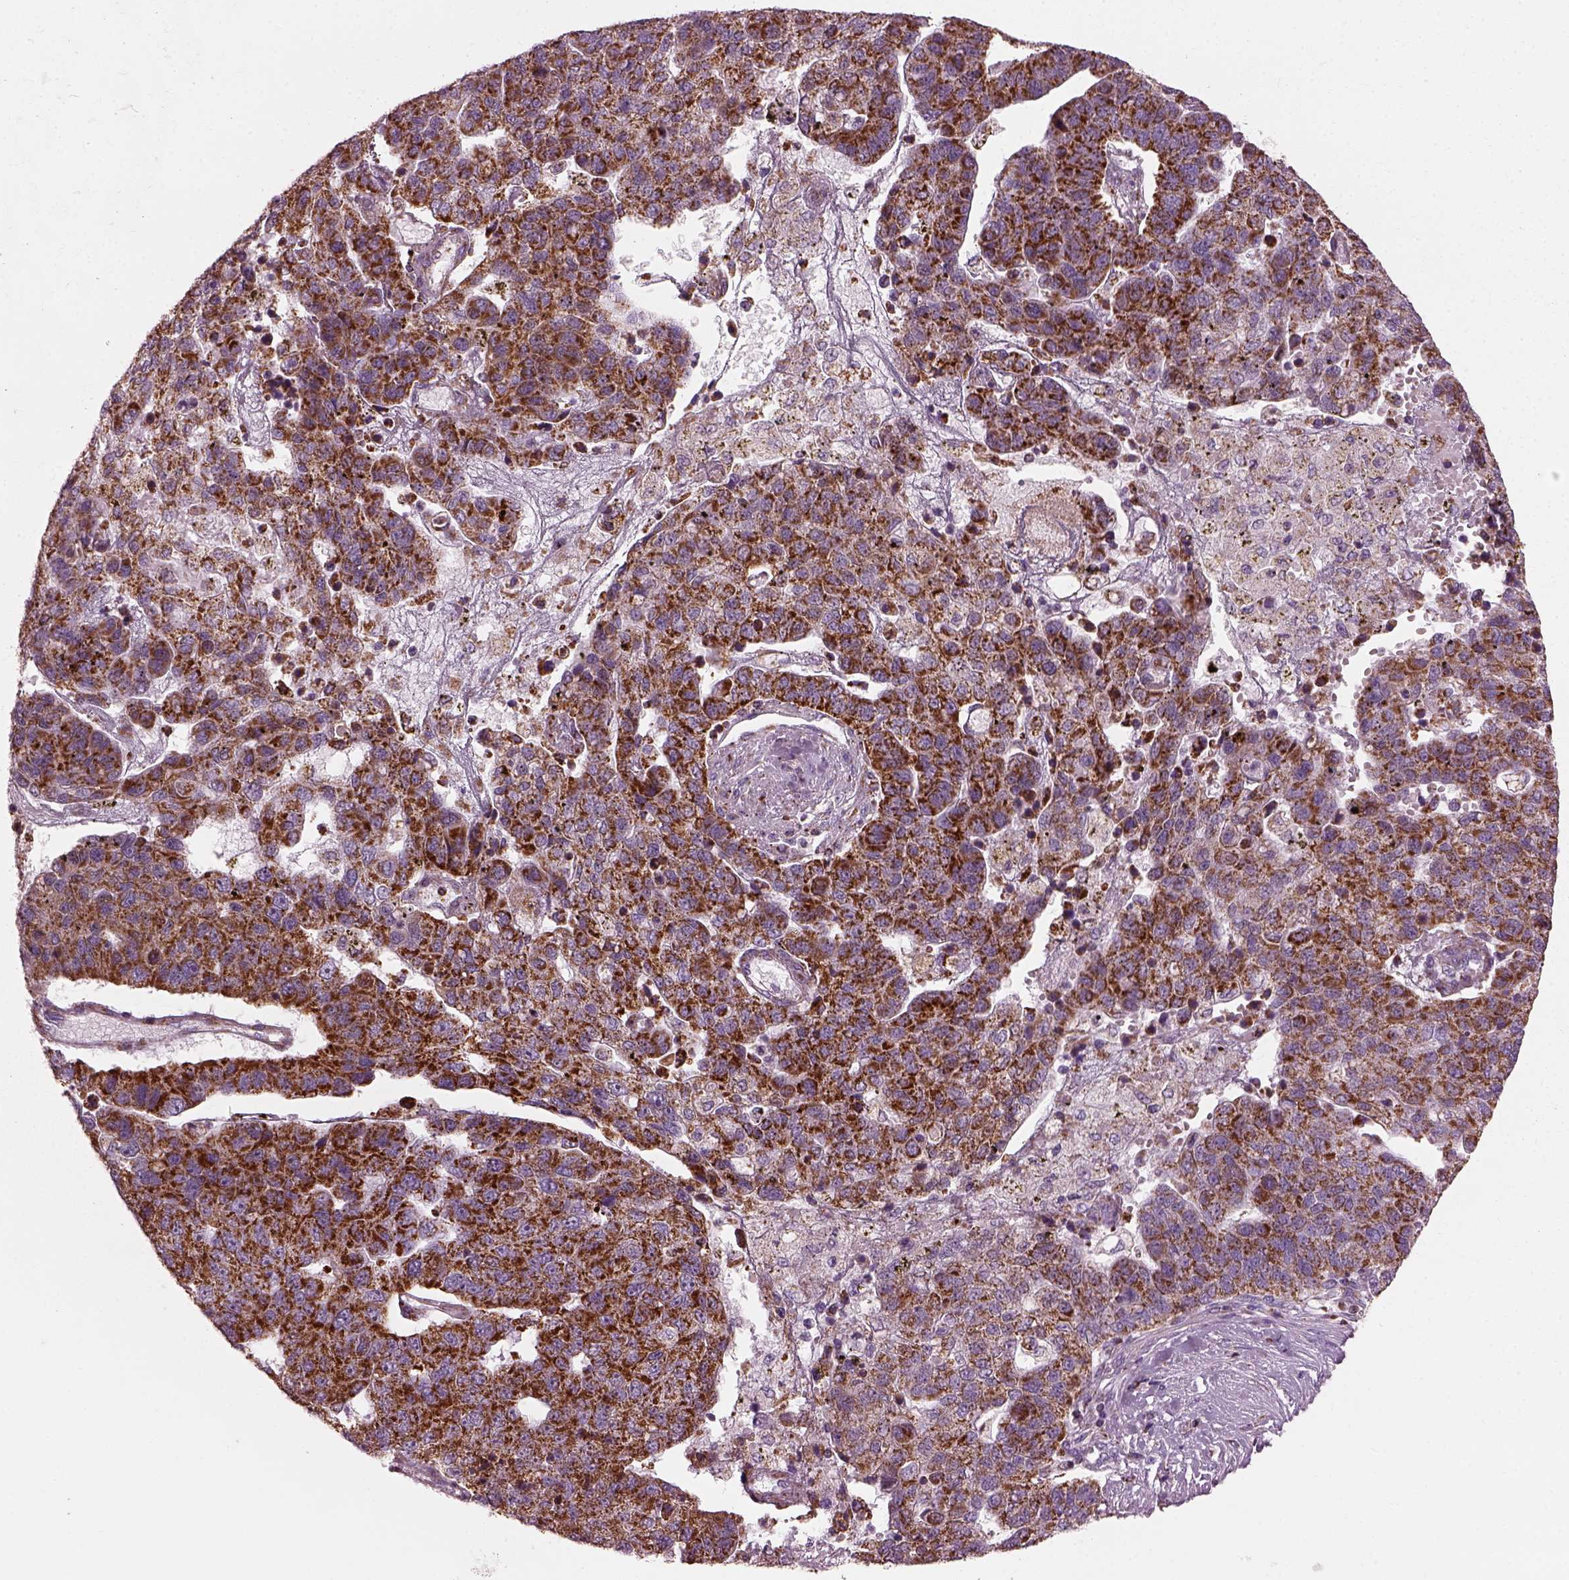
{"staining": {"intensity": "strong", "quantity": ">75%", "location": "cytoplasmic/membranous"}, "tissue": "pancreatic cancer", "cell_type": "Tumor cells", "image_type": "cancer", "snomed": [{"axis": "morphology", "description": "Adenocarcinoma, NOS"}, {"axis": "topography", "description": "Pancreas"}], "caption": "High-magnification brightfield microscopy of pancreatic adenocarcinoma stained with DAB (3,3'-diaminobenzidine) (brown) and counterstained with hematoxylin (blue). tumor cells exhibit strong cytoplasmic/membranous staining is seen in approximately>75% of cells. (Brightfield microscopy of DAB IHC at high magnification).", "gene": "ATP5MF", "patient": {"sex": "female", "age": 61}}